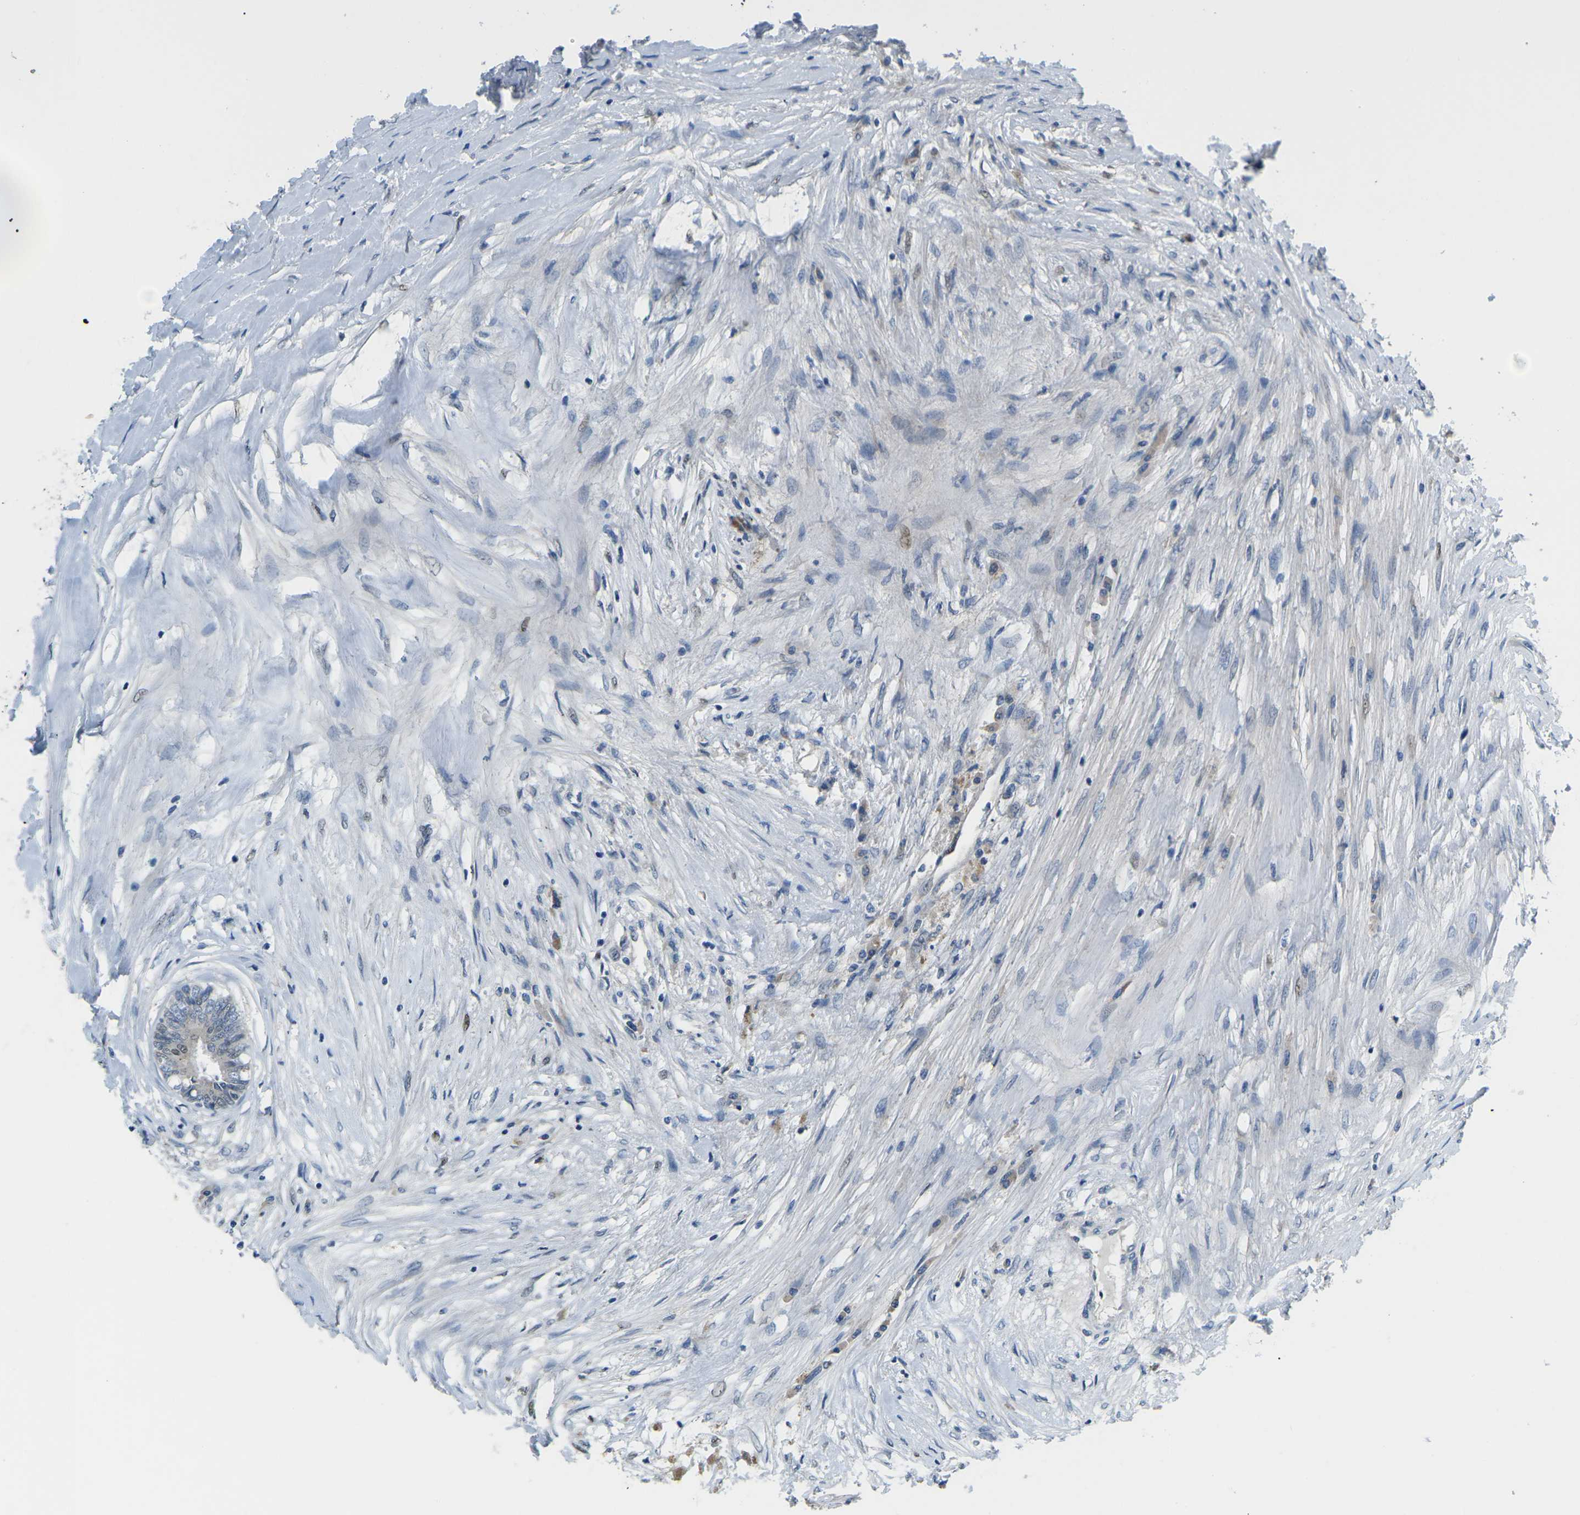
{"staining": {"intensity": "weak", "quantity": "25%-75%", "location": "cytoplasmic/membranous,nuclear"}, "tissue": "colorectal cancer", "cell_type": "Tumor cells", "image_type": "cancer", "snomed": [{"axis": "morphology", "description": "Adenocarcinoma, NOS"}, {"axis": "topography", "description": "Rectum"}], "caption": "Immunohistochemistry (IHC) (DAB (3,3'-diaminobenzidine)) staining of human colorectal cancer (adenocarcinoma) exhibits weak cytoplasmic/membranous and nuclear protein staining in approximately 25%-75% of tumor cells.", "gene": "ERBB4", "patient": {"sex": "male", "age": 63}}